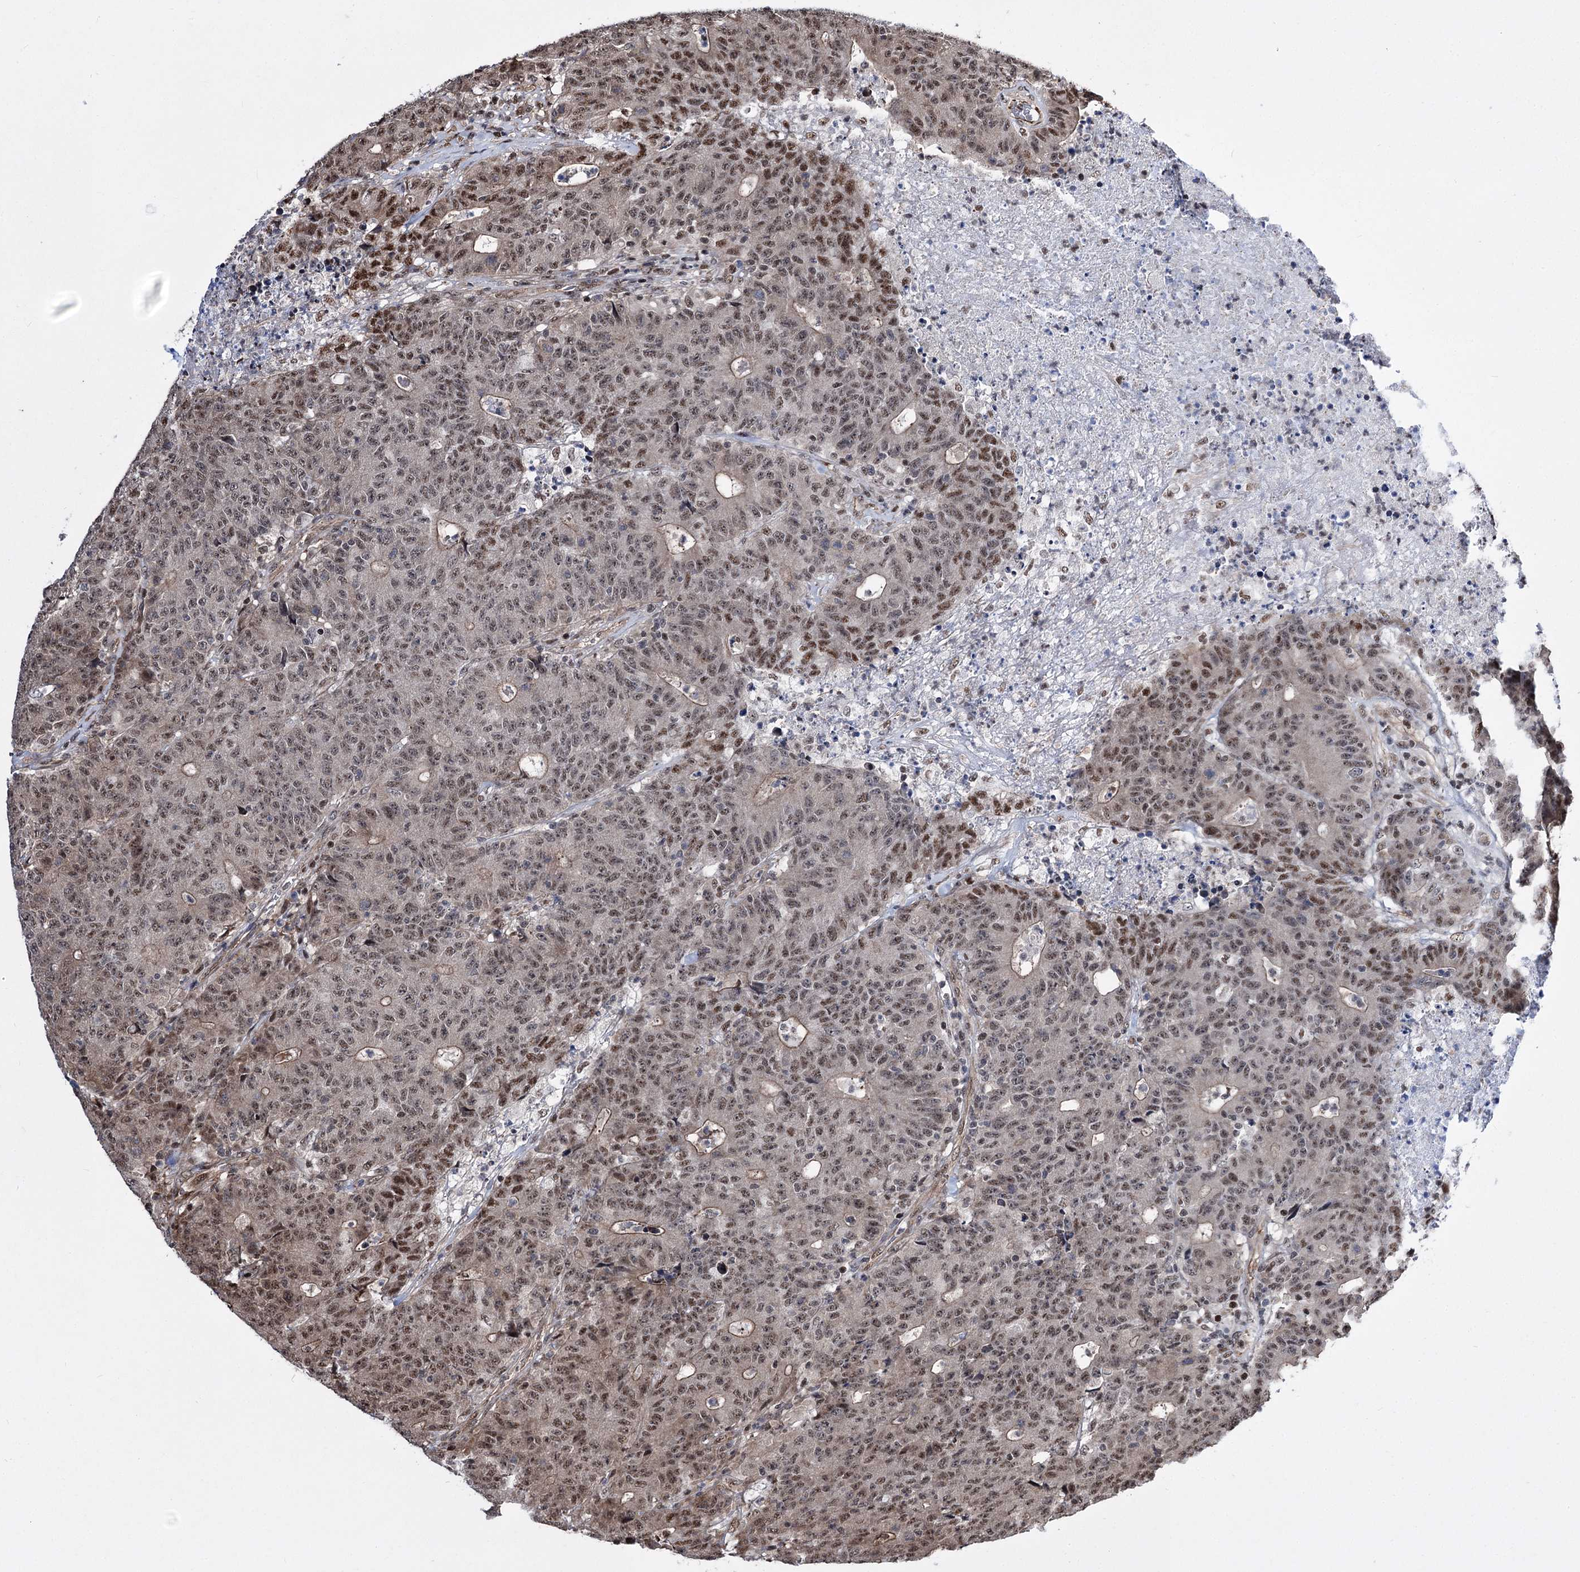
{"staining": {"intensity": "moderate", "quantity": ">75%", "location": "nuclear"}, "tissue": "colorectal cancer", "cell_type": "Tumor cells", "image_type": "cancer", "snomed": [{"axis": "morphology", "description": "Adenocarcinoma, NOS"}, {"axis": "topography", "description": "Colon"}], "caption": "Immunohistochemistry micrograph of neoplastic tissue: colorectal cancer (adenocarcinoma) stained using immunohistochemistry (IHC) shows medium levels of moderate protein expression localized specifically in the nuclear of tumor cells, appearing as a nuclear brown color.", "gene": "CHMP7", "patient": {"sex": "female", "age": 75}}